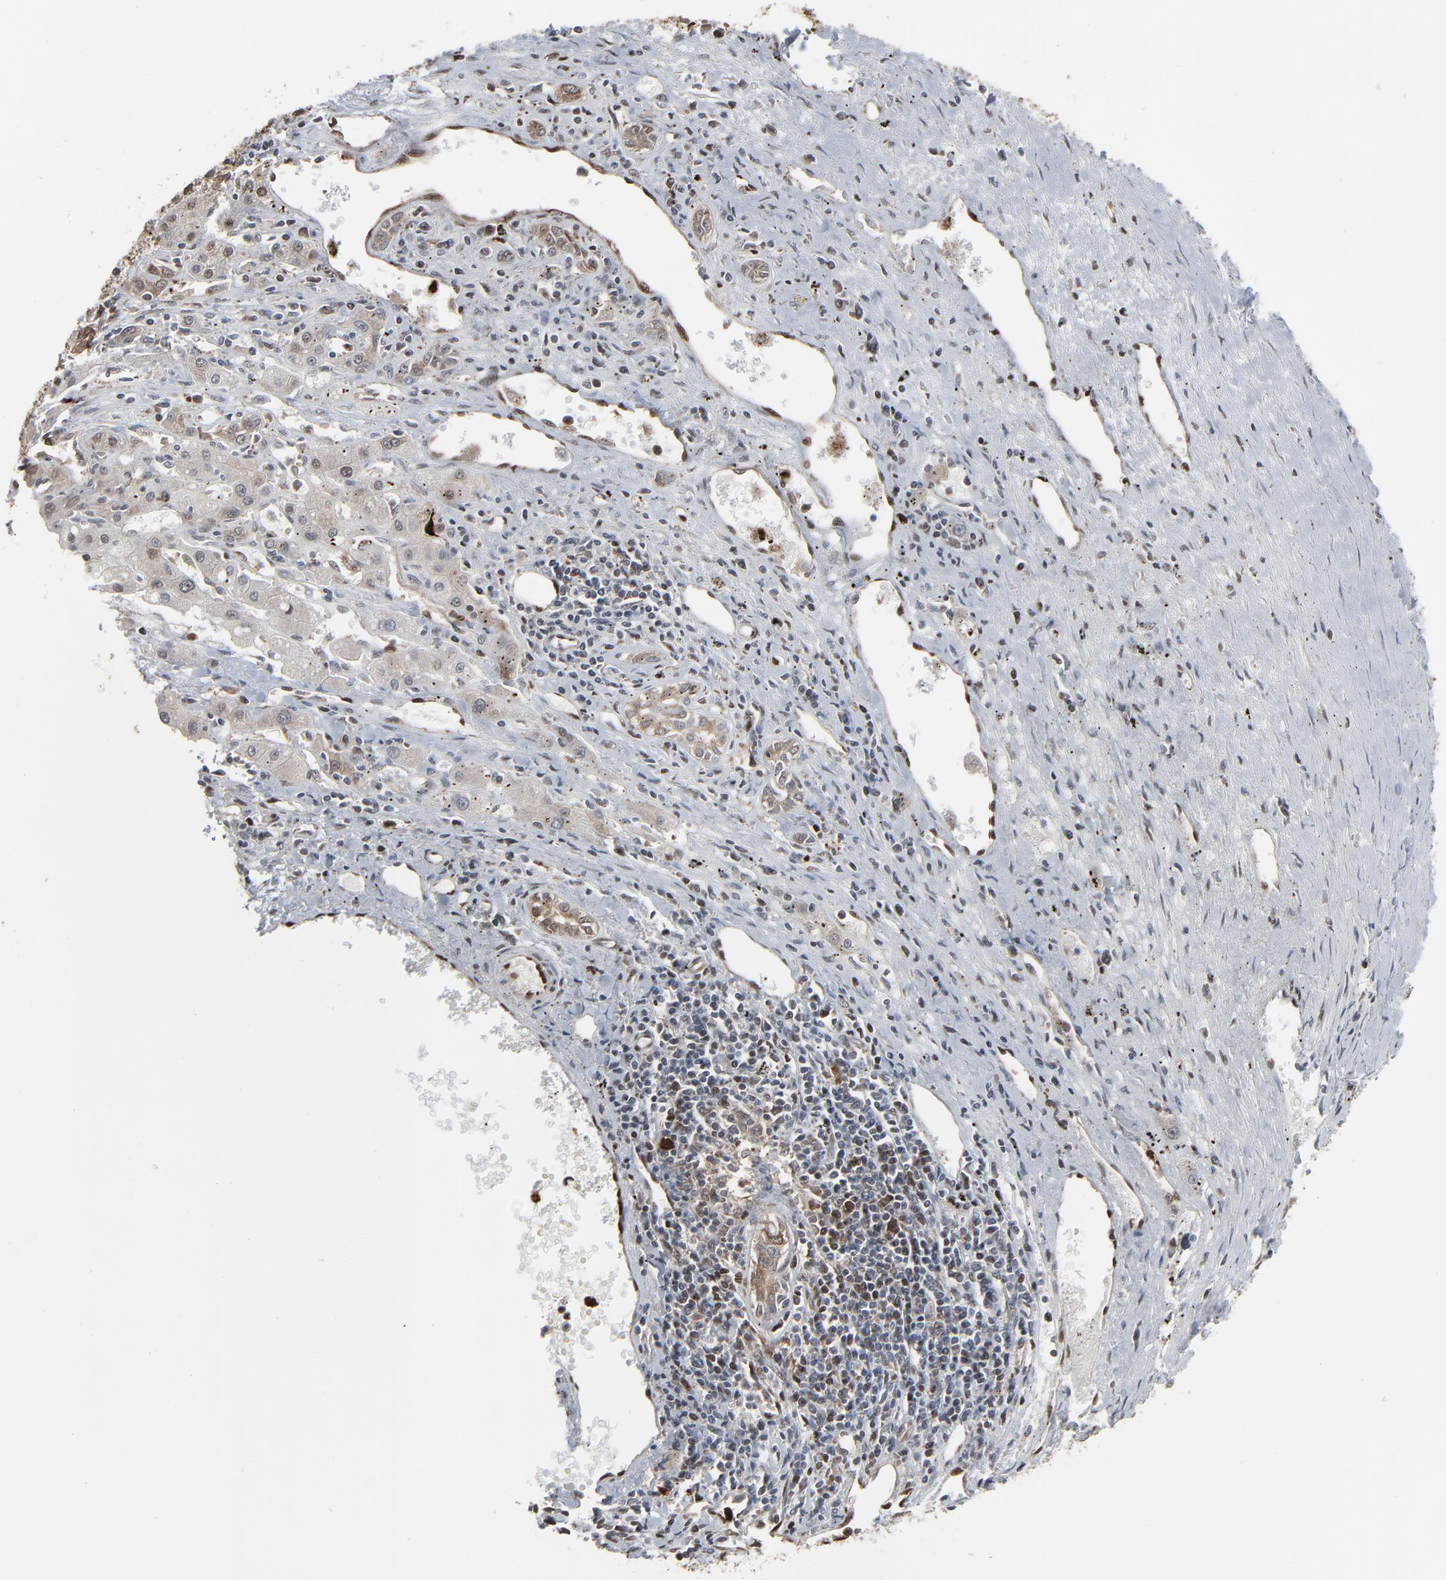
{"staining": {"intensity": "weak", "quantity": "<25%", "location": "cytoplasmic/membranous"}, "tissue": "liver cancer", "cell_type": "Tumor cells", "image_type": "cancer", "snomed": [{"axis": "morphology", "description": "Carcinoma, Hepatocellular, NOS"}, {"axis": "topography", "description": "Liver"}], "caption": "This is a image of immunohistochemistry staining of liver hepatocellular carcinoma, which shows no expression in tumor cells.", "gene": "MEIS2", "patient": {"sex": "male", "age": 72}}